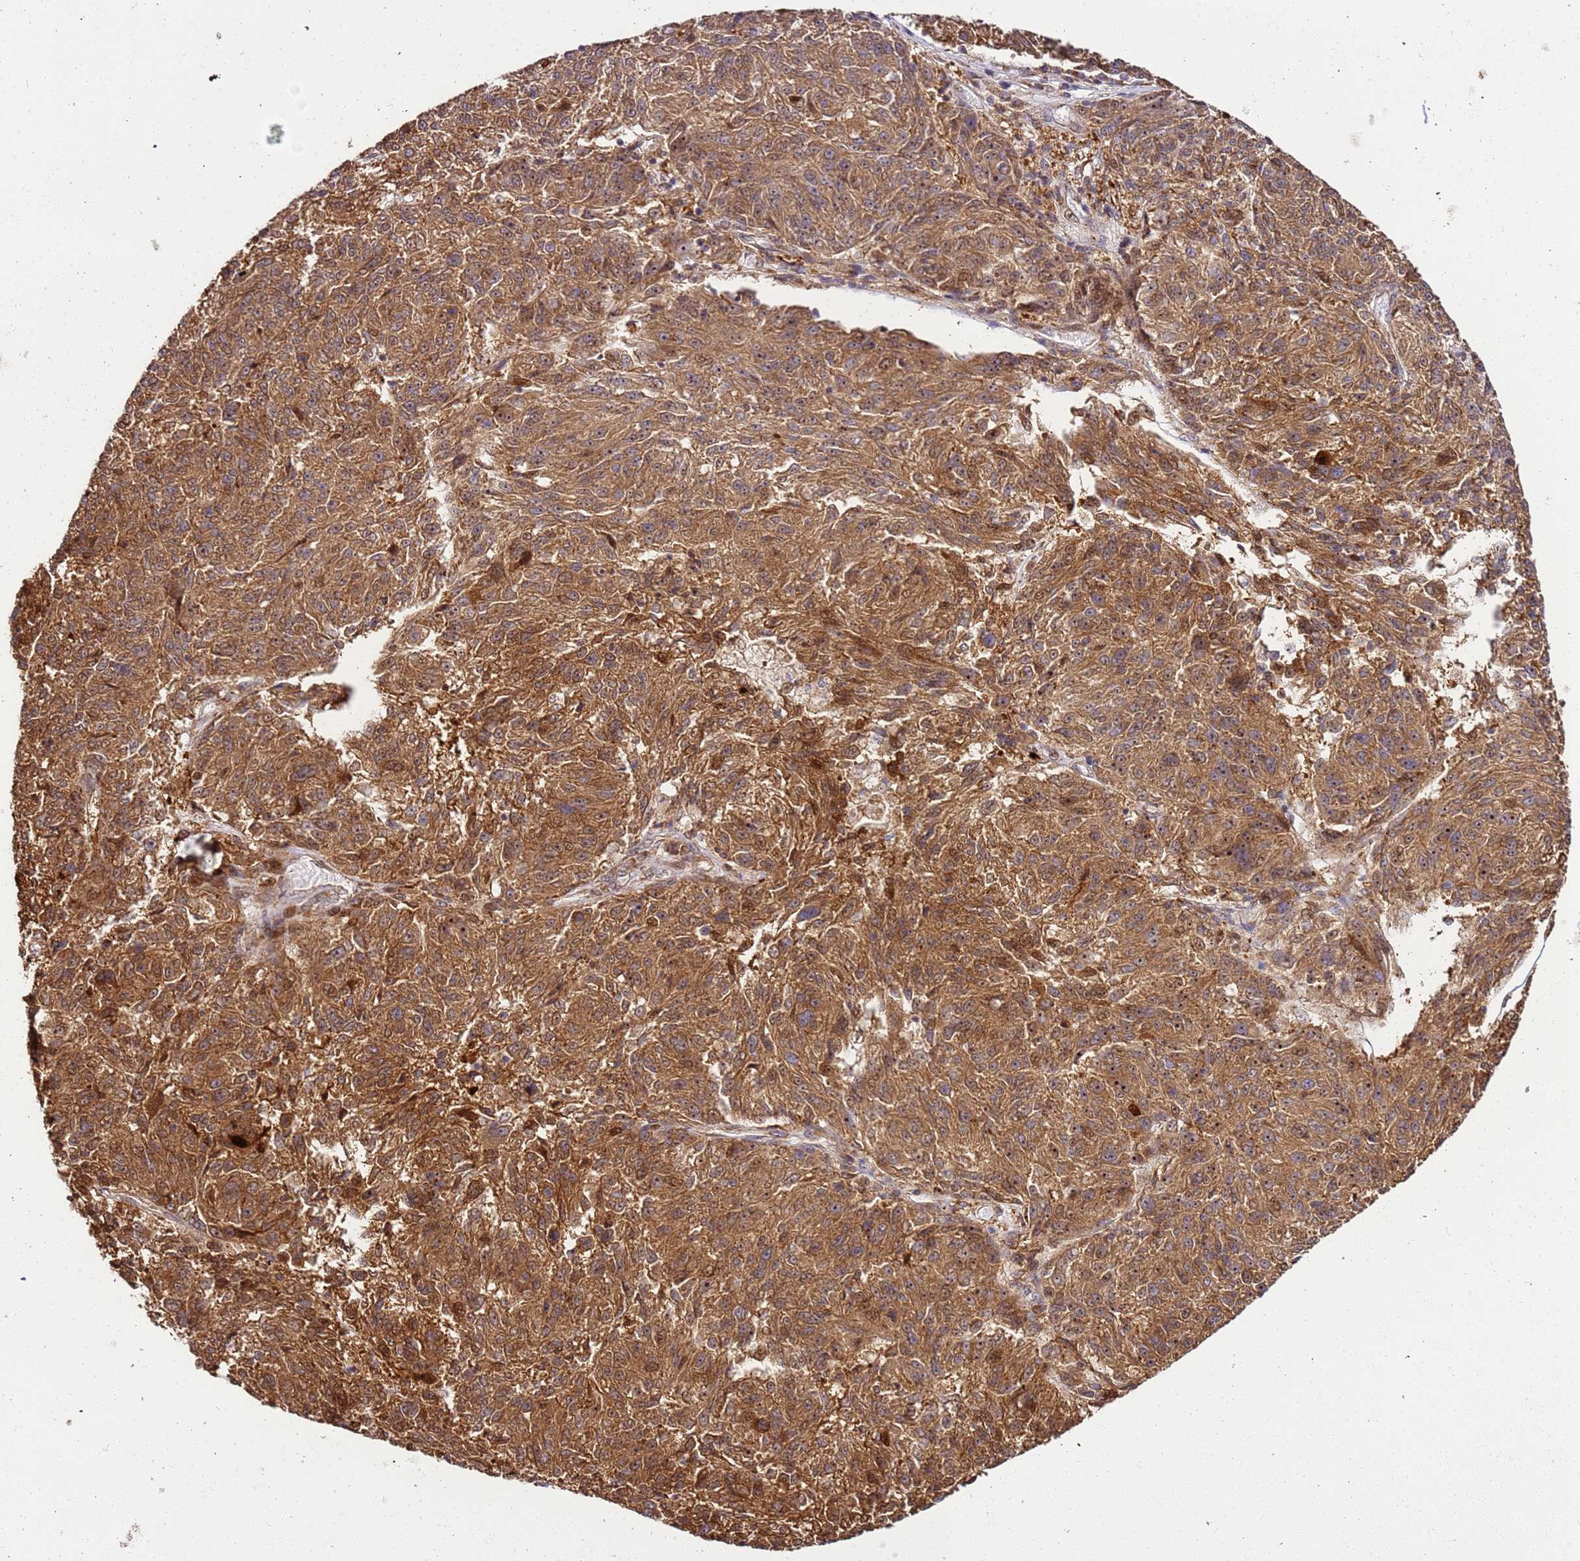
{"staining": {"intensity": "moderate", "quantity": ">75%", "location": "cytoplasmic/membranous,nuclear"}, "tissue": "melanoma", "cell_type": "Tumor cells", "image_type": "cancer", "snomed": [{"axis": "morphology", "description": "Malignant melanoma, NOS"}, {"axis": "topography", "description": "Skin"}], "caption": "Brown immunohistochemical staining in human melanoma displays moderate cytoplasmic/membranous and nuclear staining in about >75% of tumor cells.", "gene": "RASA3", "patient": {"sex": "male", "age": 53}}